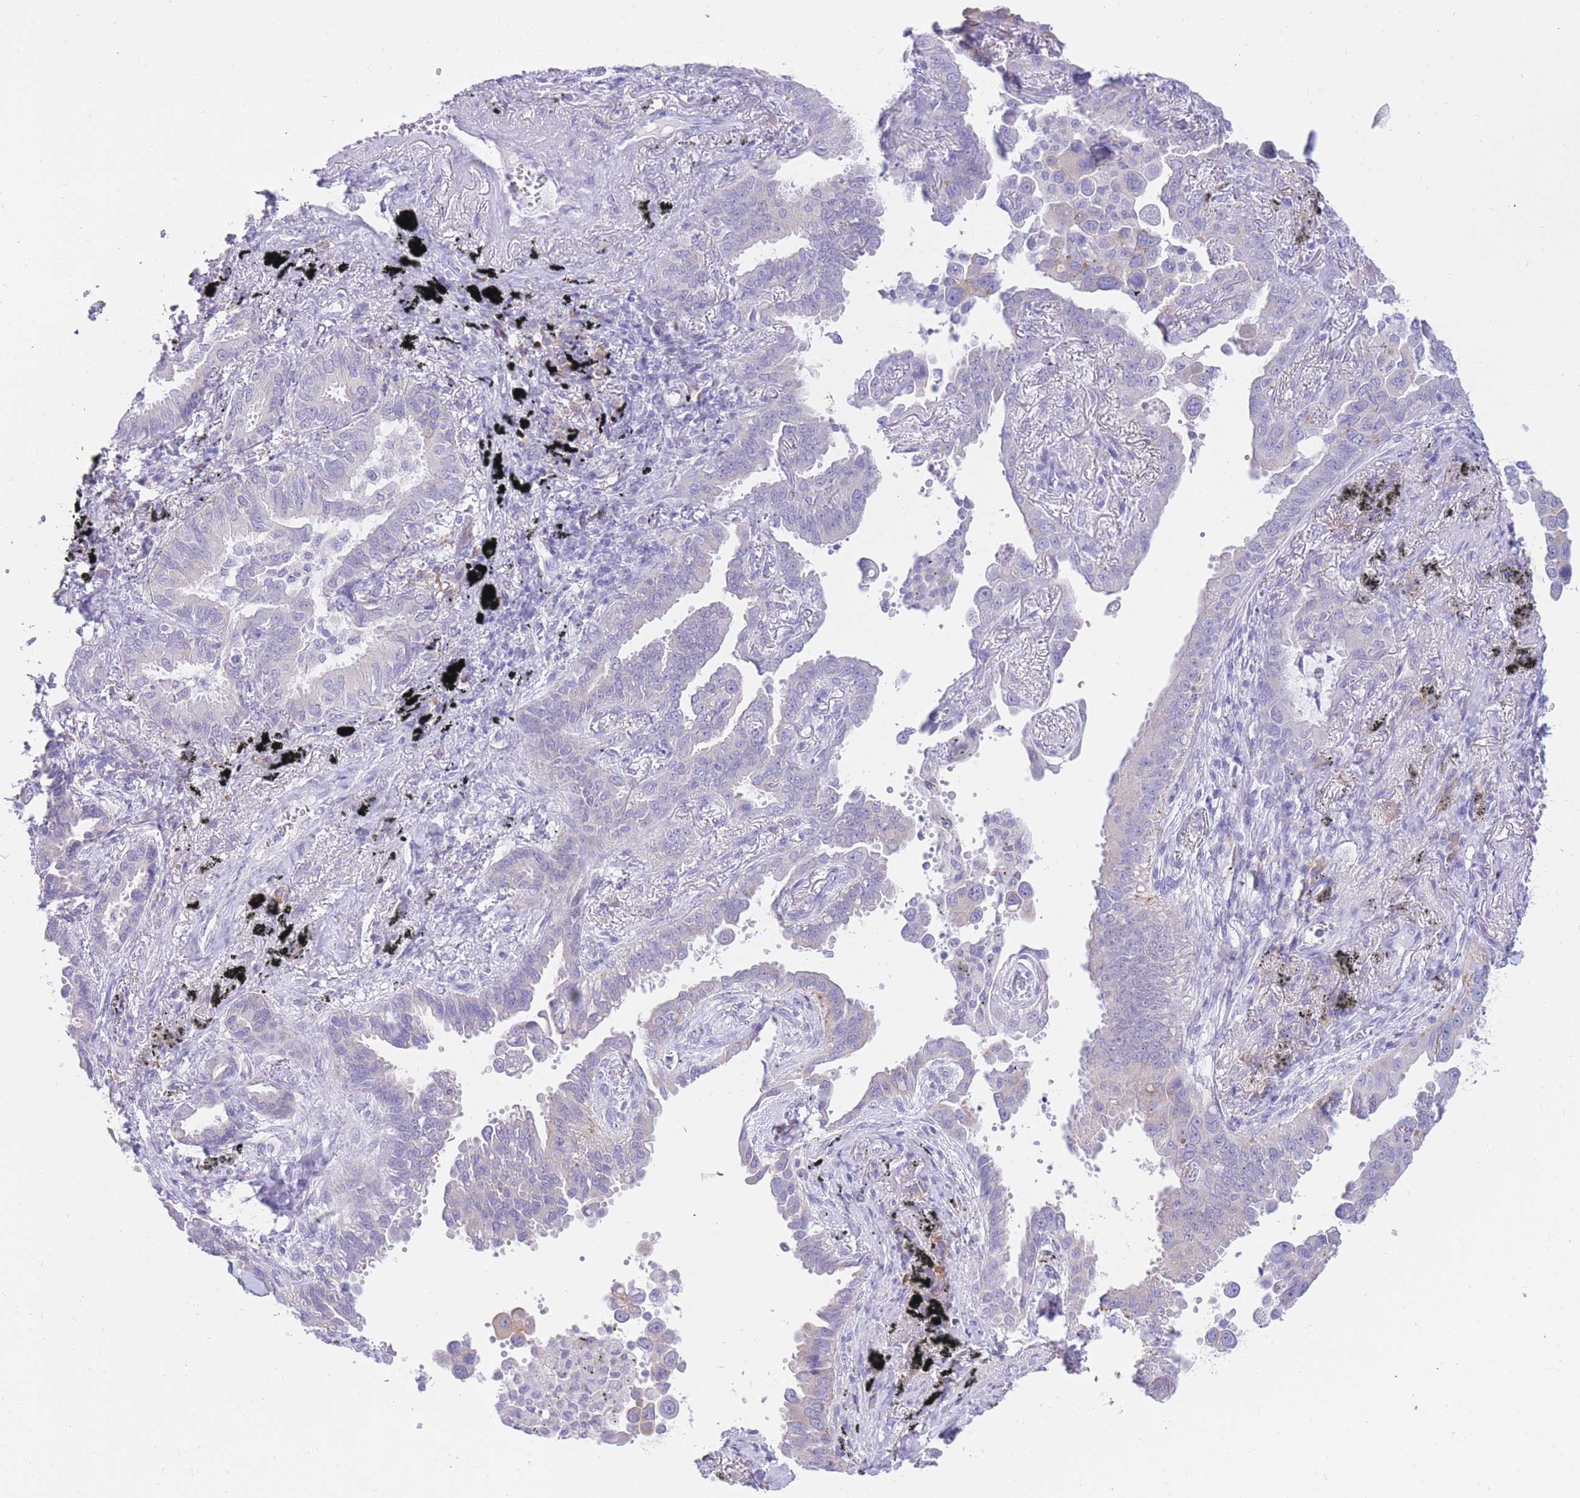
{"staining": {"intensity": "negative", "quantity": "none", "location": "none"}, "tissue": "lung cancer", "cell_type": "Tumor cells", "image_type": "cancer", "snomed": [{"axis": "morphology", "description": "Adenocarcinoma, NOS"}, {"axis": "topography", "description": "Lung"}], "caption": "Tumor cells show no significant staining in lung cancer (adenocarcinoma). (DAB (3,3'-diaminobenzidine) immunohistochemistry (IHC) with hematoxylin counter stain).", "gene": "SSUH2", "patient": {"sex": "male", "age": 67}}